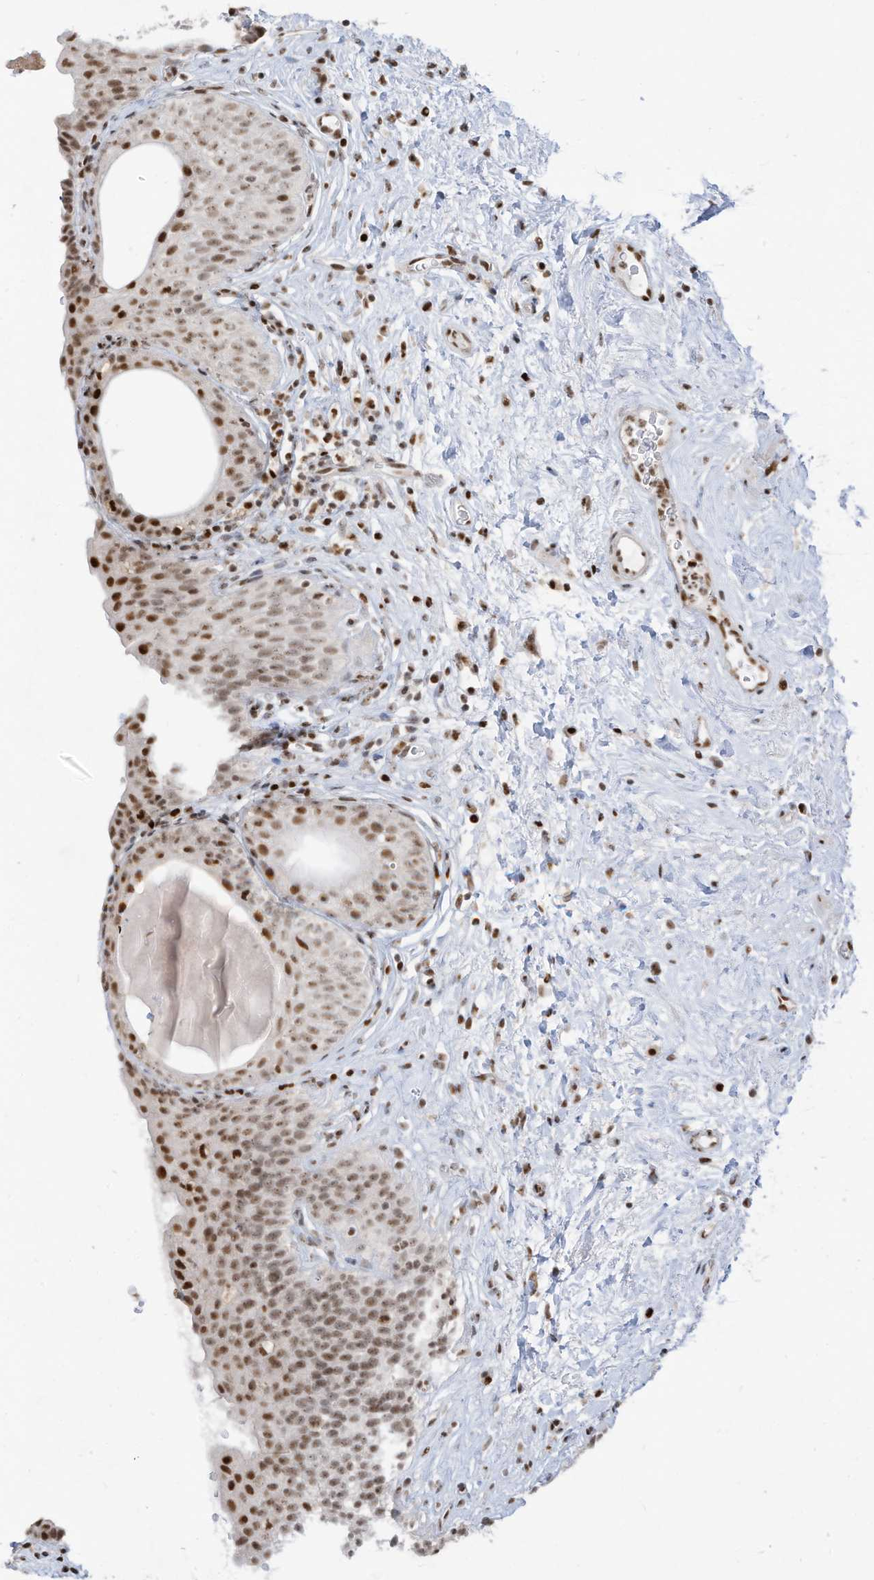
{"staining": {"intensity": "moderate", "quantity": ">75%", "location": "nuclear"}, "tissue": "urinary bladder", "cell_type": "Urothelial cells", "image_type": "normal", "snomed": [{"axis": "morphology", "description": "Normal tissue, NOS"}, {"axis": "topography", "description": "Urinary bladder"}], "caption": "Urinary bladder stained with a brown dye reveals moderate nuclear positive positivity in about >75% of urothelial cells.", "gene": "SAMD15", "patient": {"sex": "male", "age": 83}}